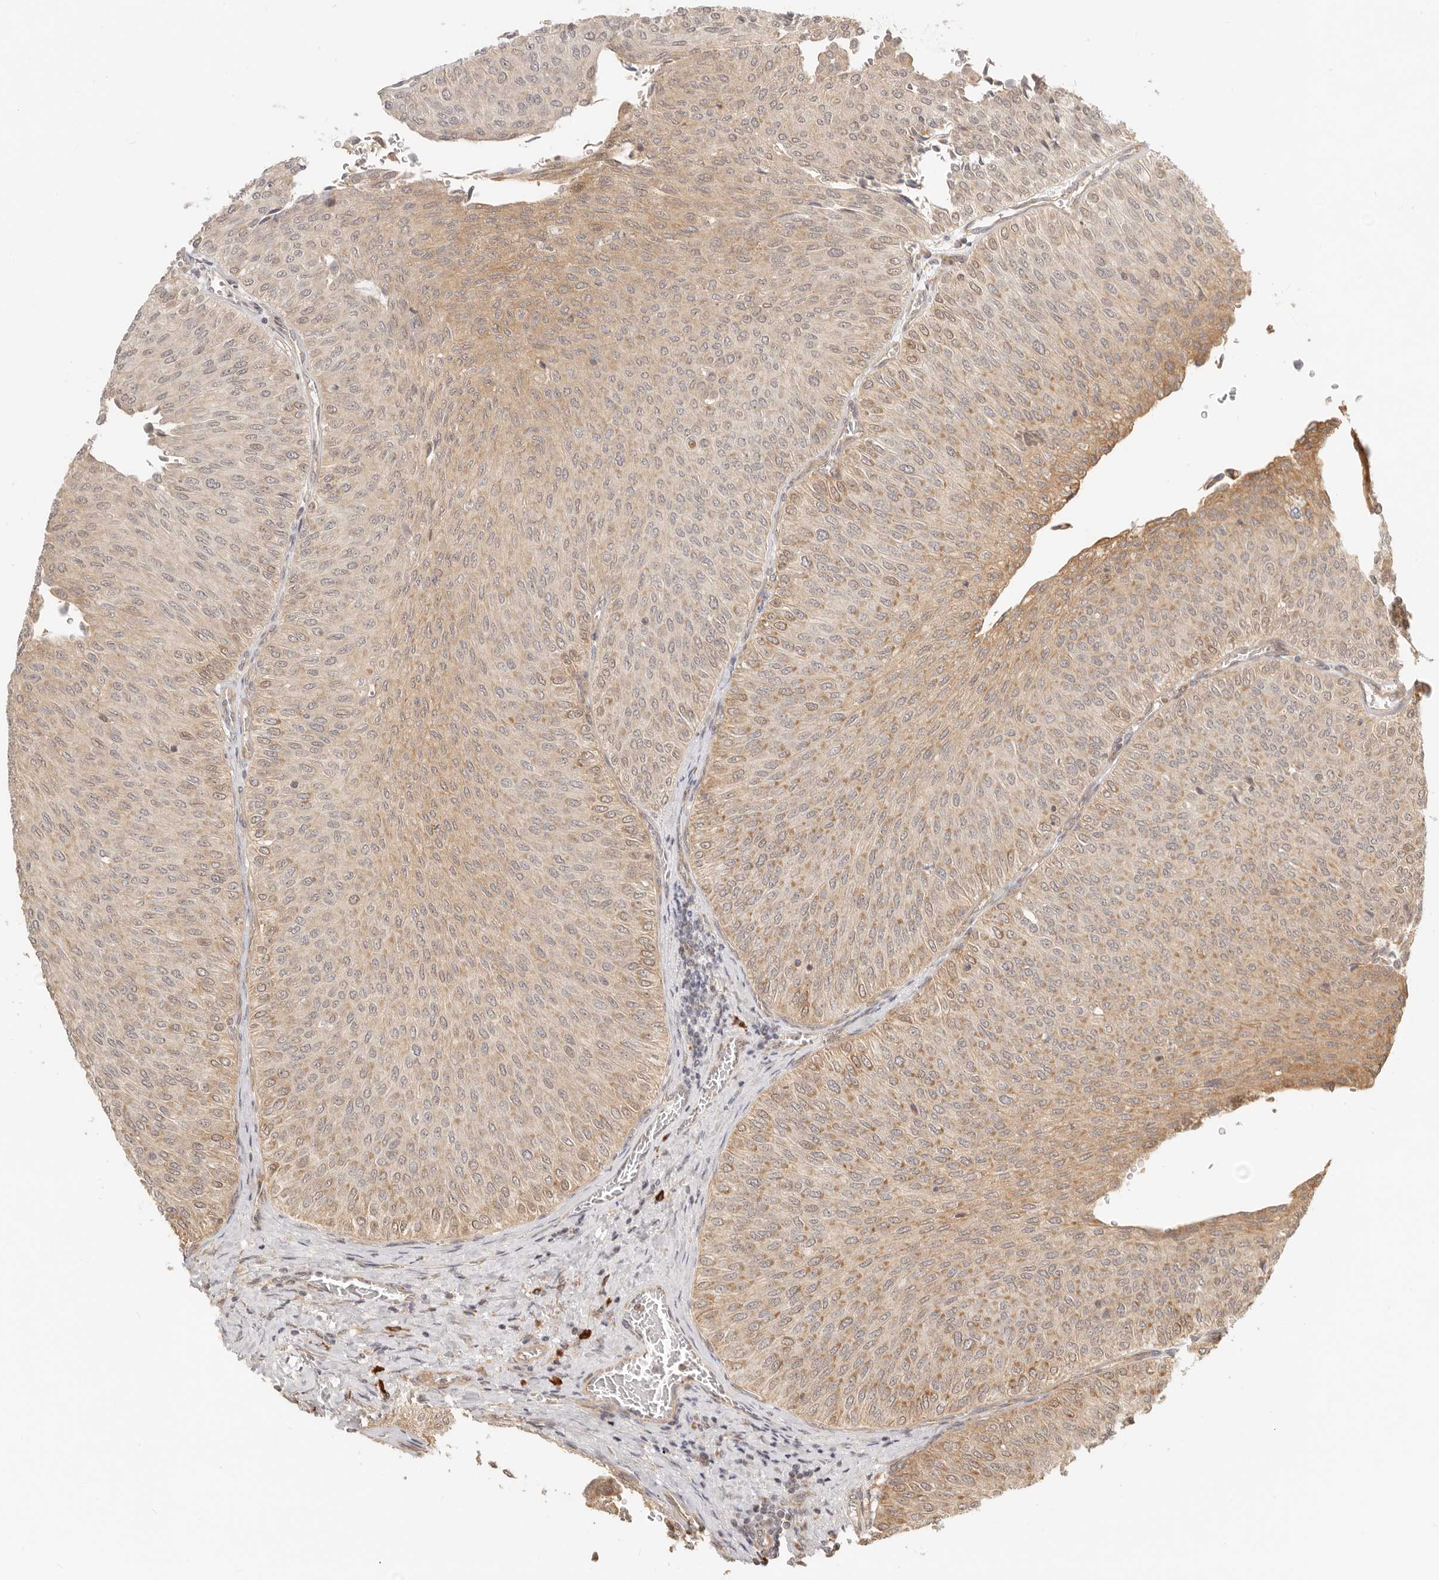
{"staining": {"intensity": "moderate", "quantity": ">75%", "location": "cytoplasmic/membranous"}, "tissue": "urothelial cancer", "cell_type": "Tumor cells", "image_type": "cancer", "snomed": [{"axis": "morphology", "description": "Urothelial carcinoma, Low grade"}, {"axis": "topography", "description": "Urinary bladder"}], "caption": "Immunohistochemistry (IHC) histopathology image of neoplastic tissue: human urothelial carcinoma (low-grade) stained using immunohistochemistry (IHC) shows medium levels of moderate protein expression localized specifically in the cytoplasmic/membranous of tumor cells, appearing as a cytoplasmic/membranous brown color.", "gene": "BAALC", "patient": {"sex": "male", "age": 78}}